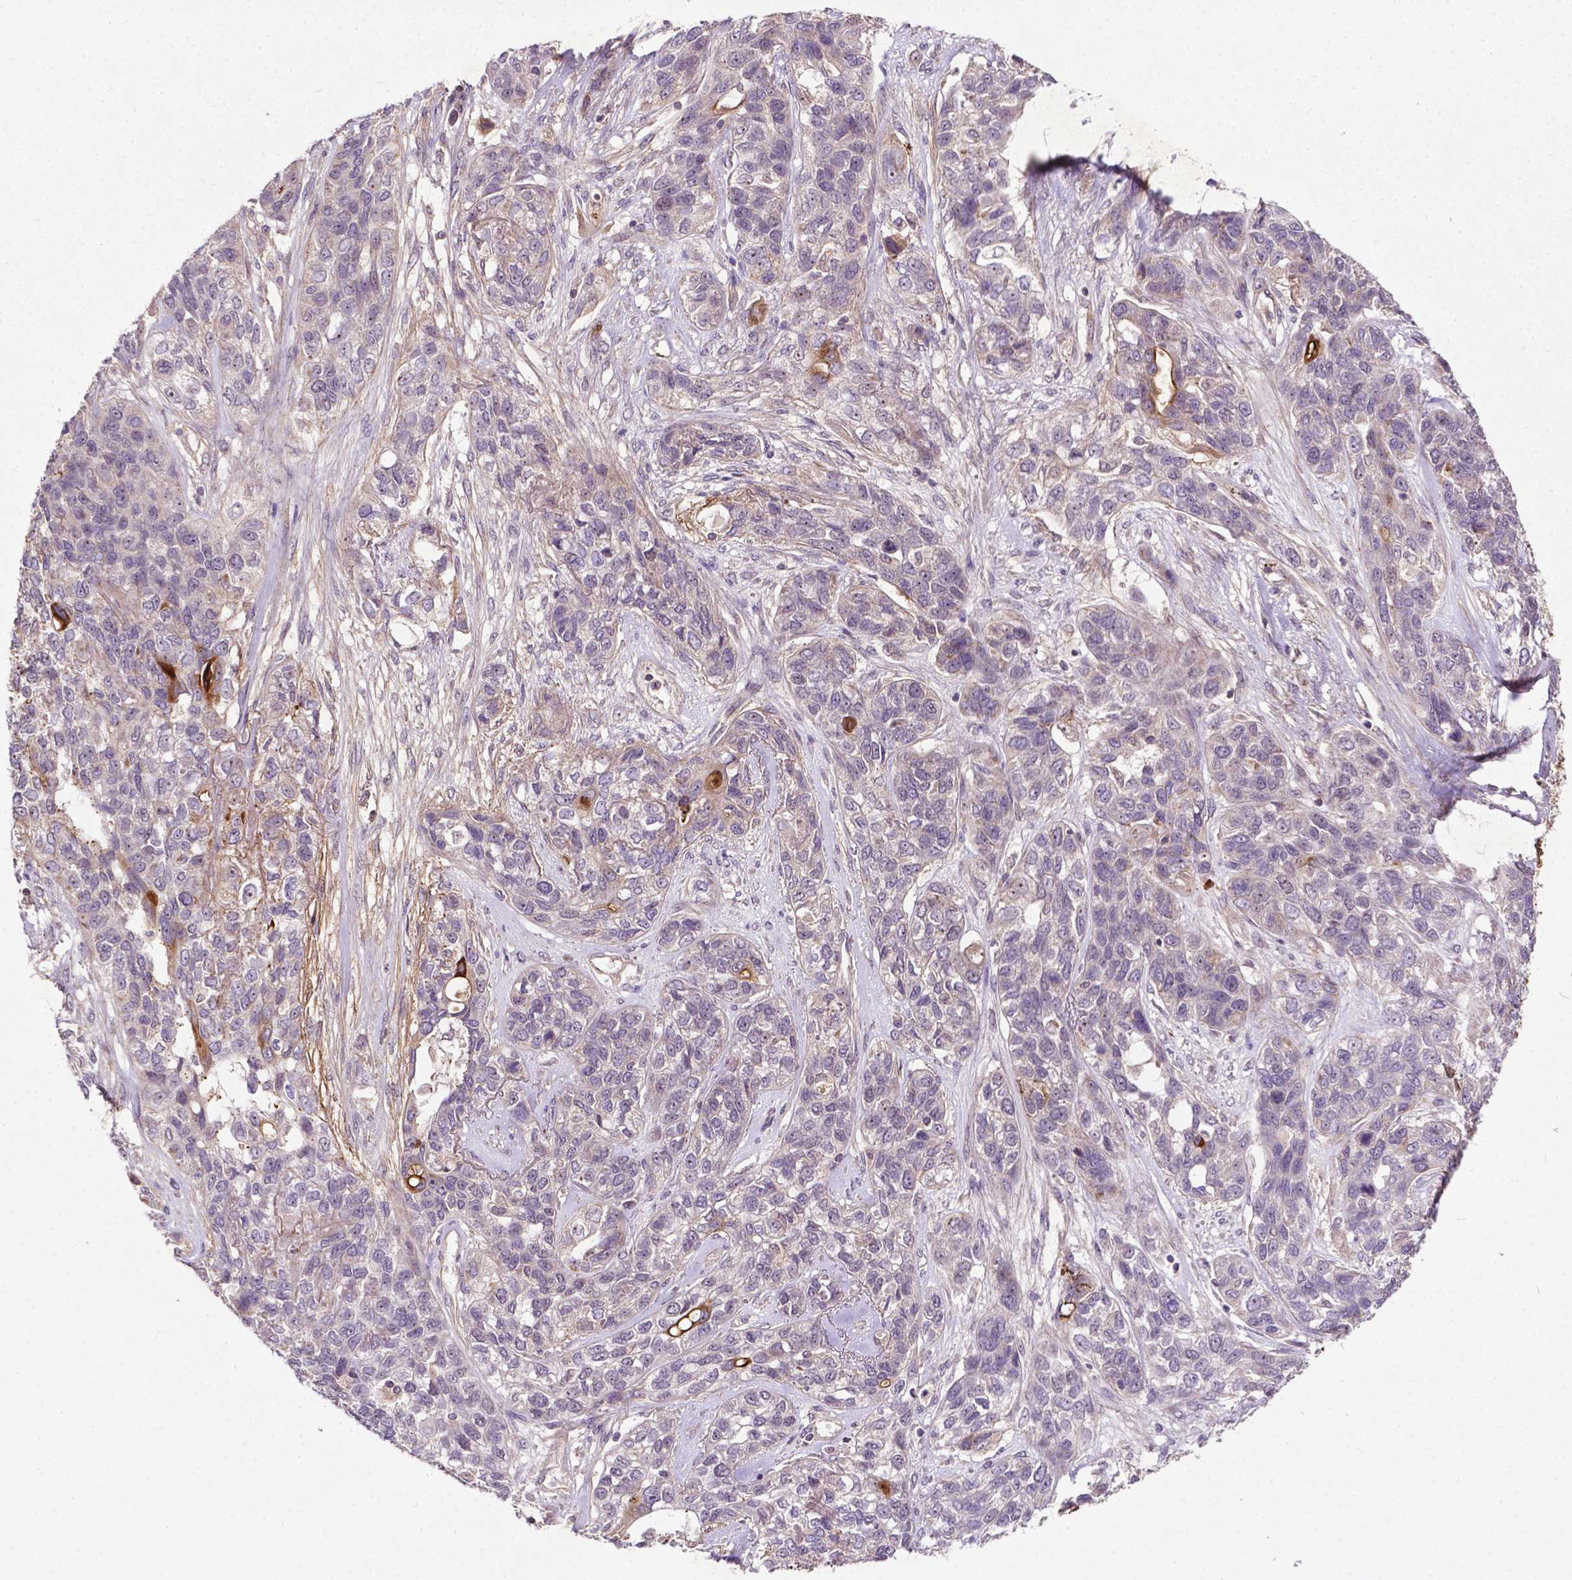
{"staining": {"intensity": "negative", "quantity": "none", "location": "none"}, "tissue": "lung cancer", "cell_type": "Tumor cells", "image_type": "cancer", "snomed": [{"axis": "morphology", "description": "Squamous cell carcinoma, NOS"}, {"axis": "topography", "description": "Lung"}], "caption": "An image of human squamous cell carcinoma (lung) is negative for staining in tumor cells. (DAB IHC with hematoxylin counter stain).", "gene": "PARP3", "patient": {"sex": "female", "age": 70}}